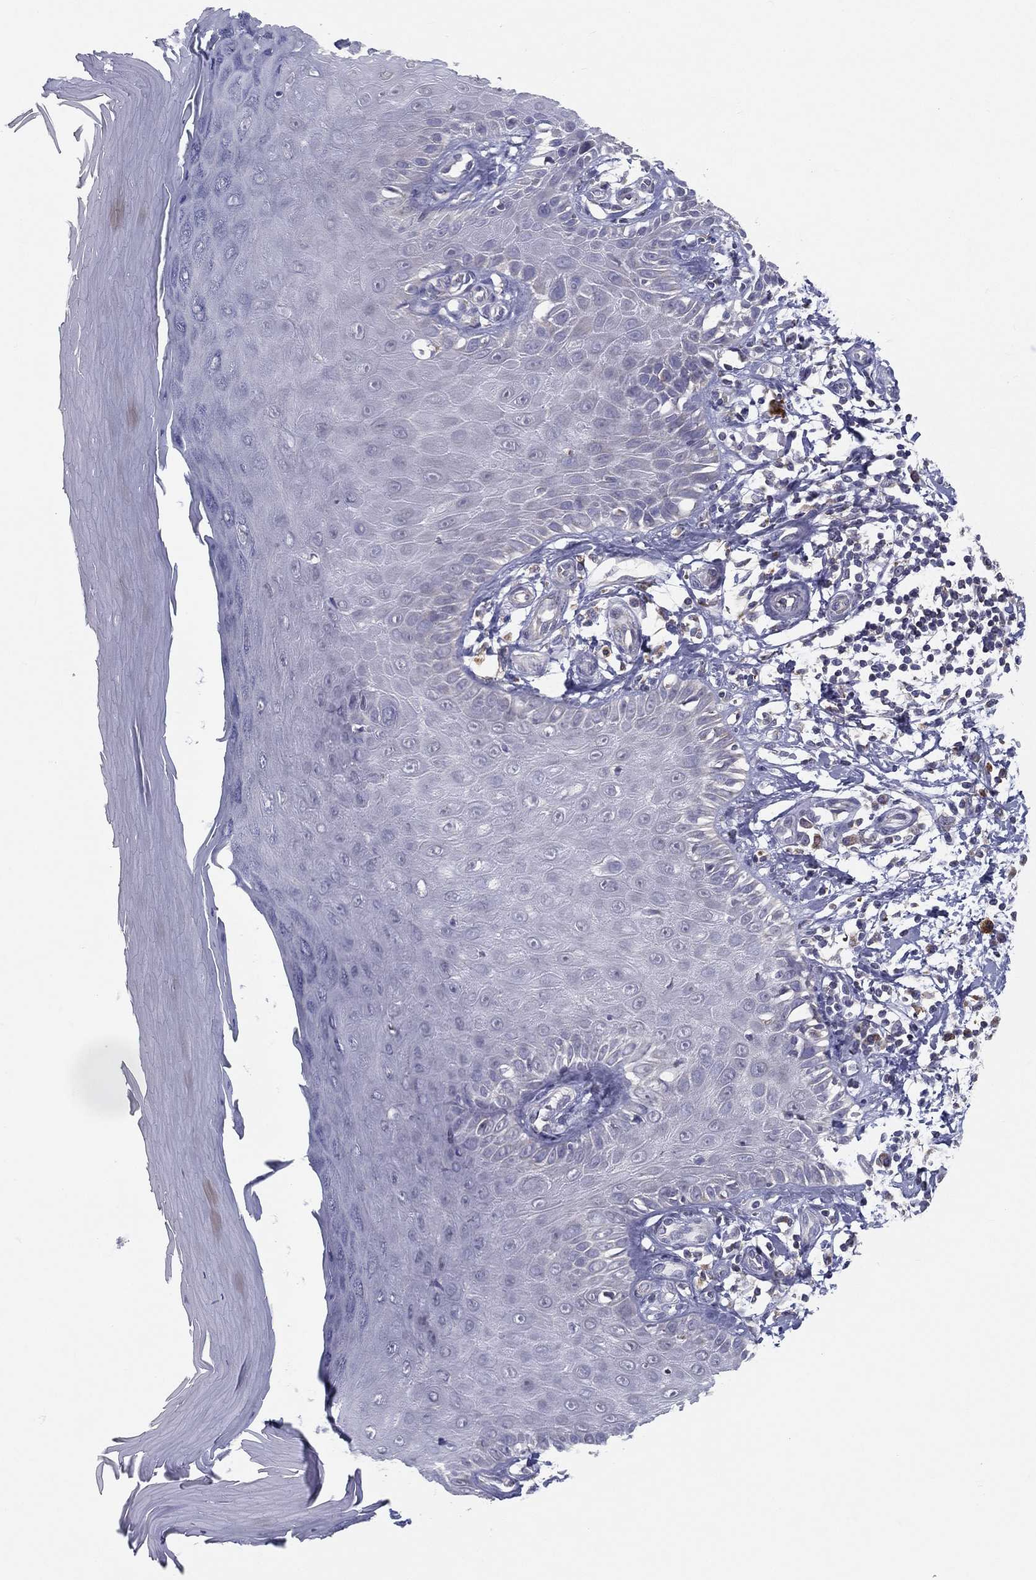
{"staining": {"intensity": "negative", "quantity": "none", "location": "none"}, "tissue": "skin", "cell_type": "Fibroblasts", "image_type": "normal", "snomed": [{"axis": "morphology", "description": "Normal tissue, NOS"}, {"axis": "morphology", "description": "Inflammation, NOS"}, {"axis": "morphology", "description": "Fibrosis, NOS"}, {"axis": "topography", "description": "Skin"}], "caption": "Immunohistochemistry (IHC) histopathology image of normal human skin stained for a protein (brown), which reveals no expression in fibroblasts. (Stains: DAB IHC with hematoxylin counter stain, Microscopy: brightfield microscopy at high magnification).", "gene": "PCSK1", "patient": {"sex": "male", "age": 71}}